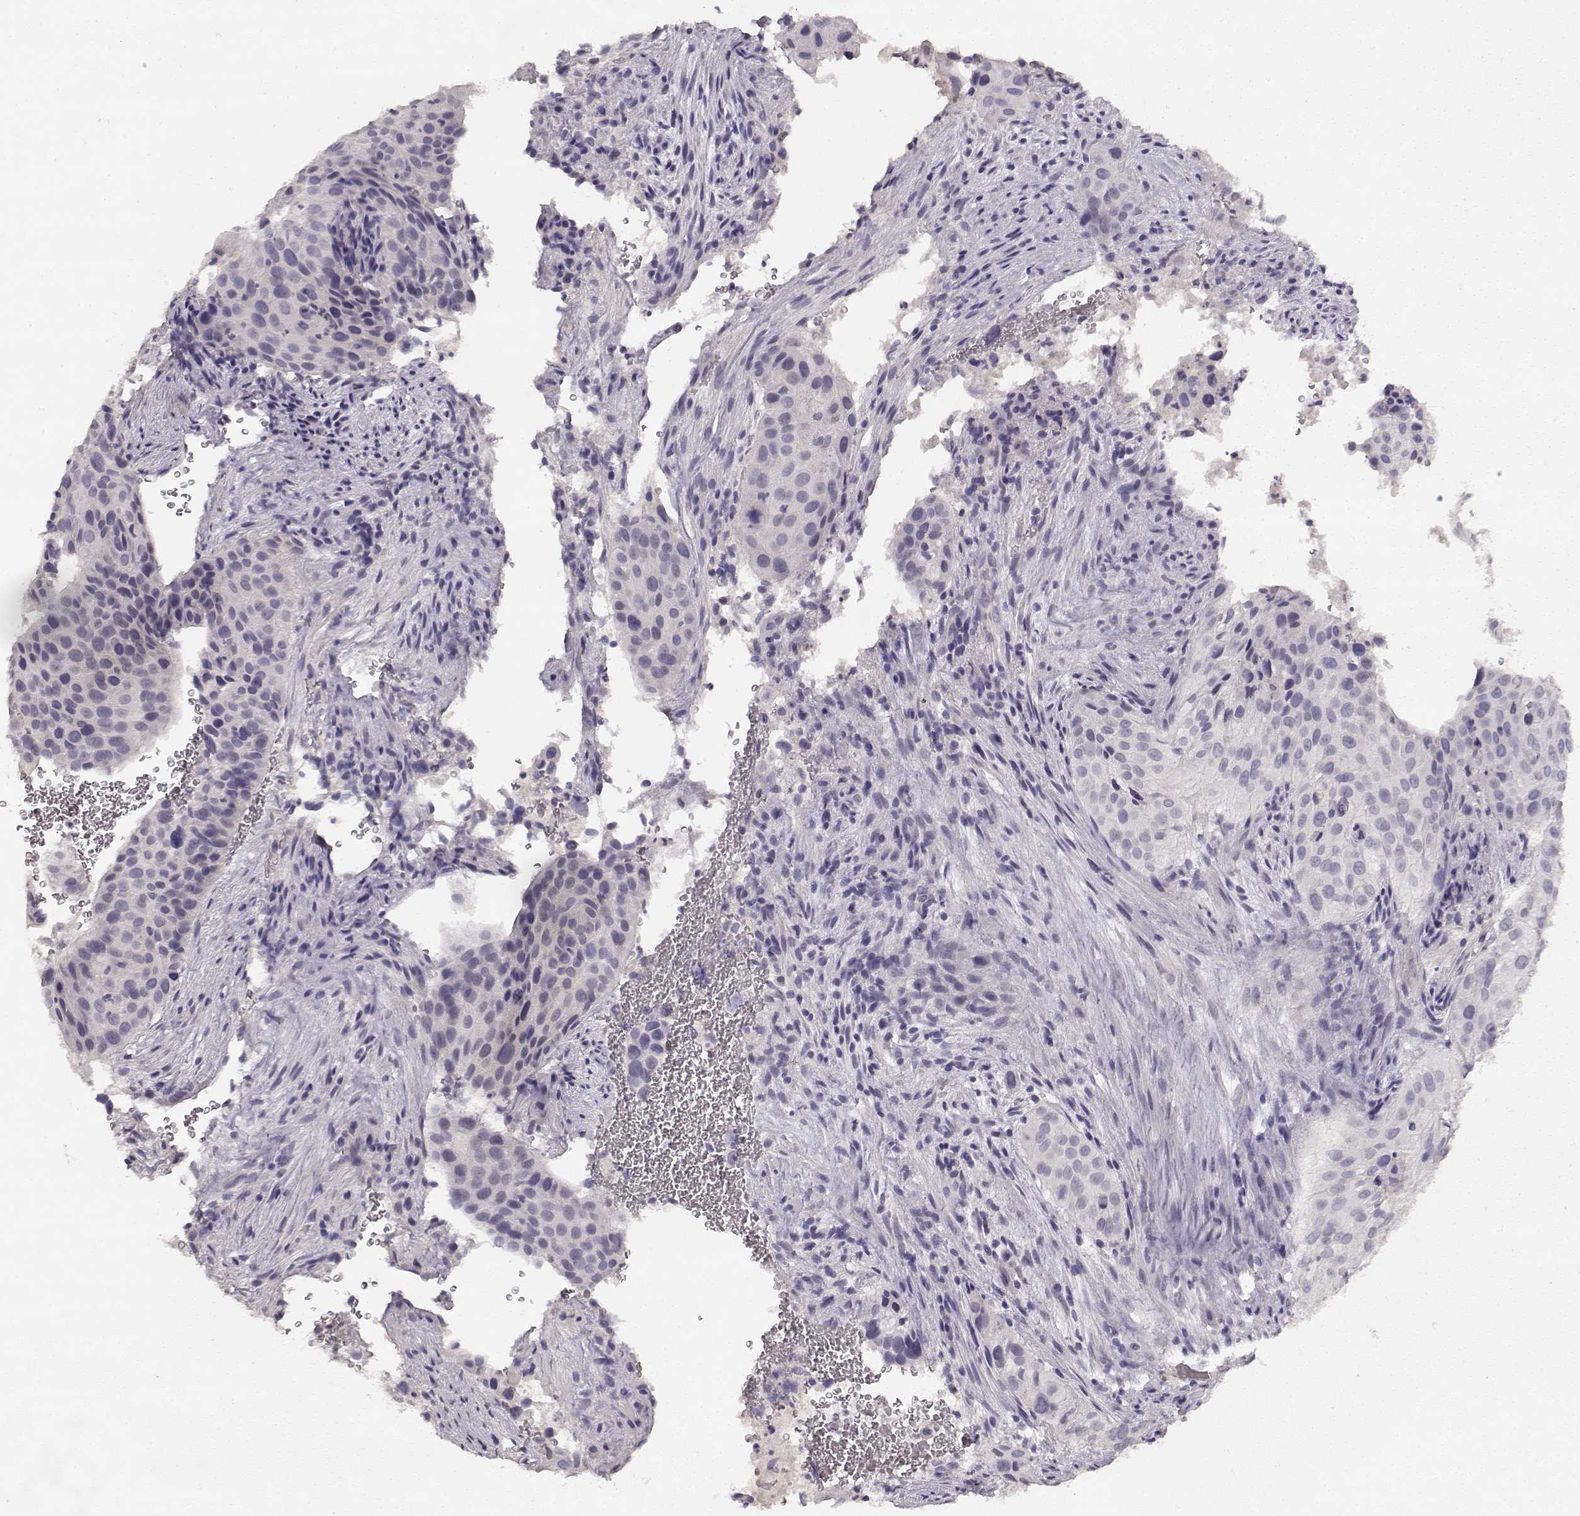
{"staining": {"intensity": "negative", "quantity": "none", "location": "none"}, "tissue": "cervical cancer", "cell_type": "Tumor cells", "image_type": "cancer", "snomed": [{"axis": "morphology", "description": "Squamous cell carcinoma, NOS"}, {"axis": "topography", "description": "Cervix"}], "caption": "High power microscopy photomicrograph of an immunohistochemistry (IHC) photomicrograph of squamous cell carcinoma (cervical), revealing no significant staining in tumor cells.", "gene": "TPH2", "patient": {"sex": "female", "age": 38}}